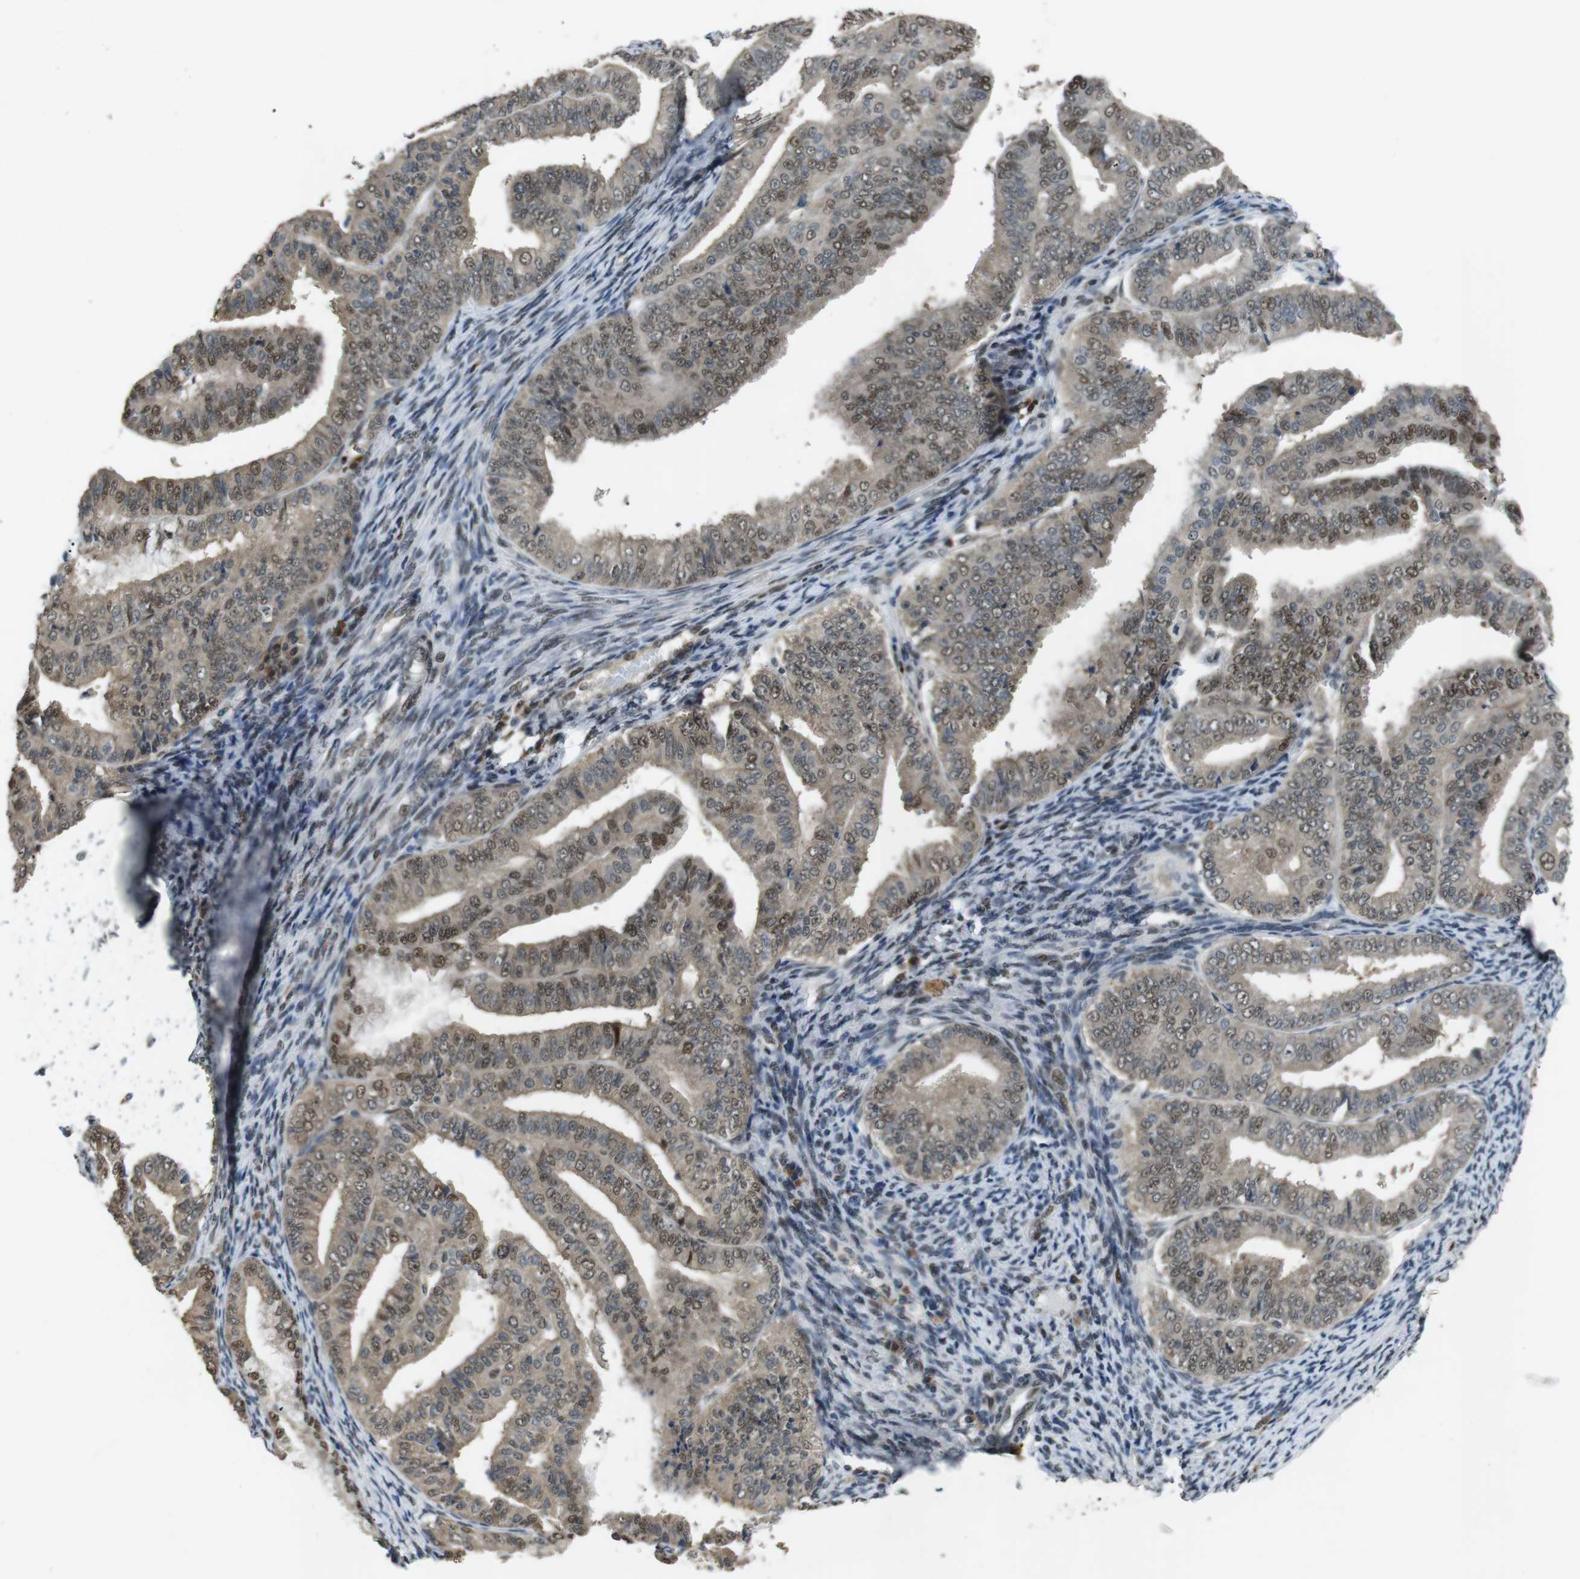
{"staining": {"intensity": "moderate", "quantity": ">75%", "location": "cytoplasmic/membranous,nuclear"}, "tissue": "endometrial cancer", "cell_type": "Tumor cells", "image_type": "cancer", "snomed": [{"axis": "morphology", "description": "Adenocarcinoma, NOS"}, {"axis": "topography", "description": "Endometrium"}], "caption": "IHC of human adenocarcinoma (endometrial) shows medium levels of moderate cytoplasmic/membranous and nuclear positivity in about >75% of tumor cells. Using DAB (brown) and hematoxylin (blue) stains, captured at high magnification using brightfield microscopy.", "gene": "ORAI3", "patient": {"sex": "female", "age": 63}}